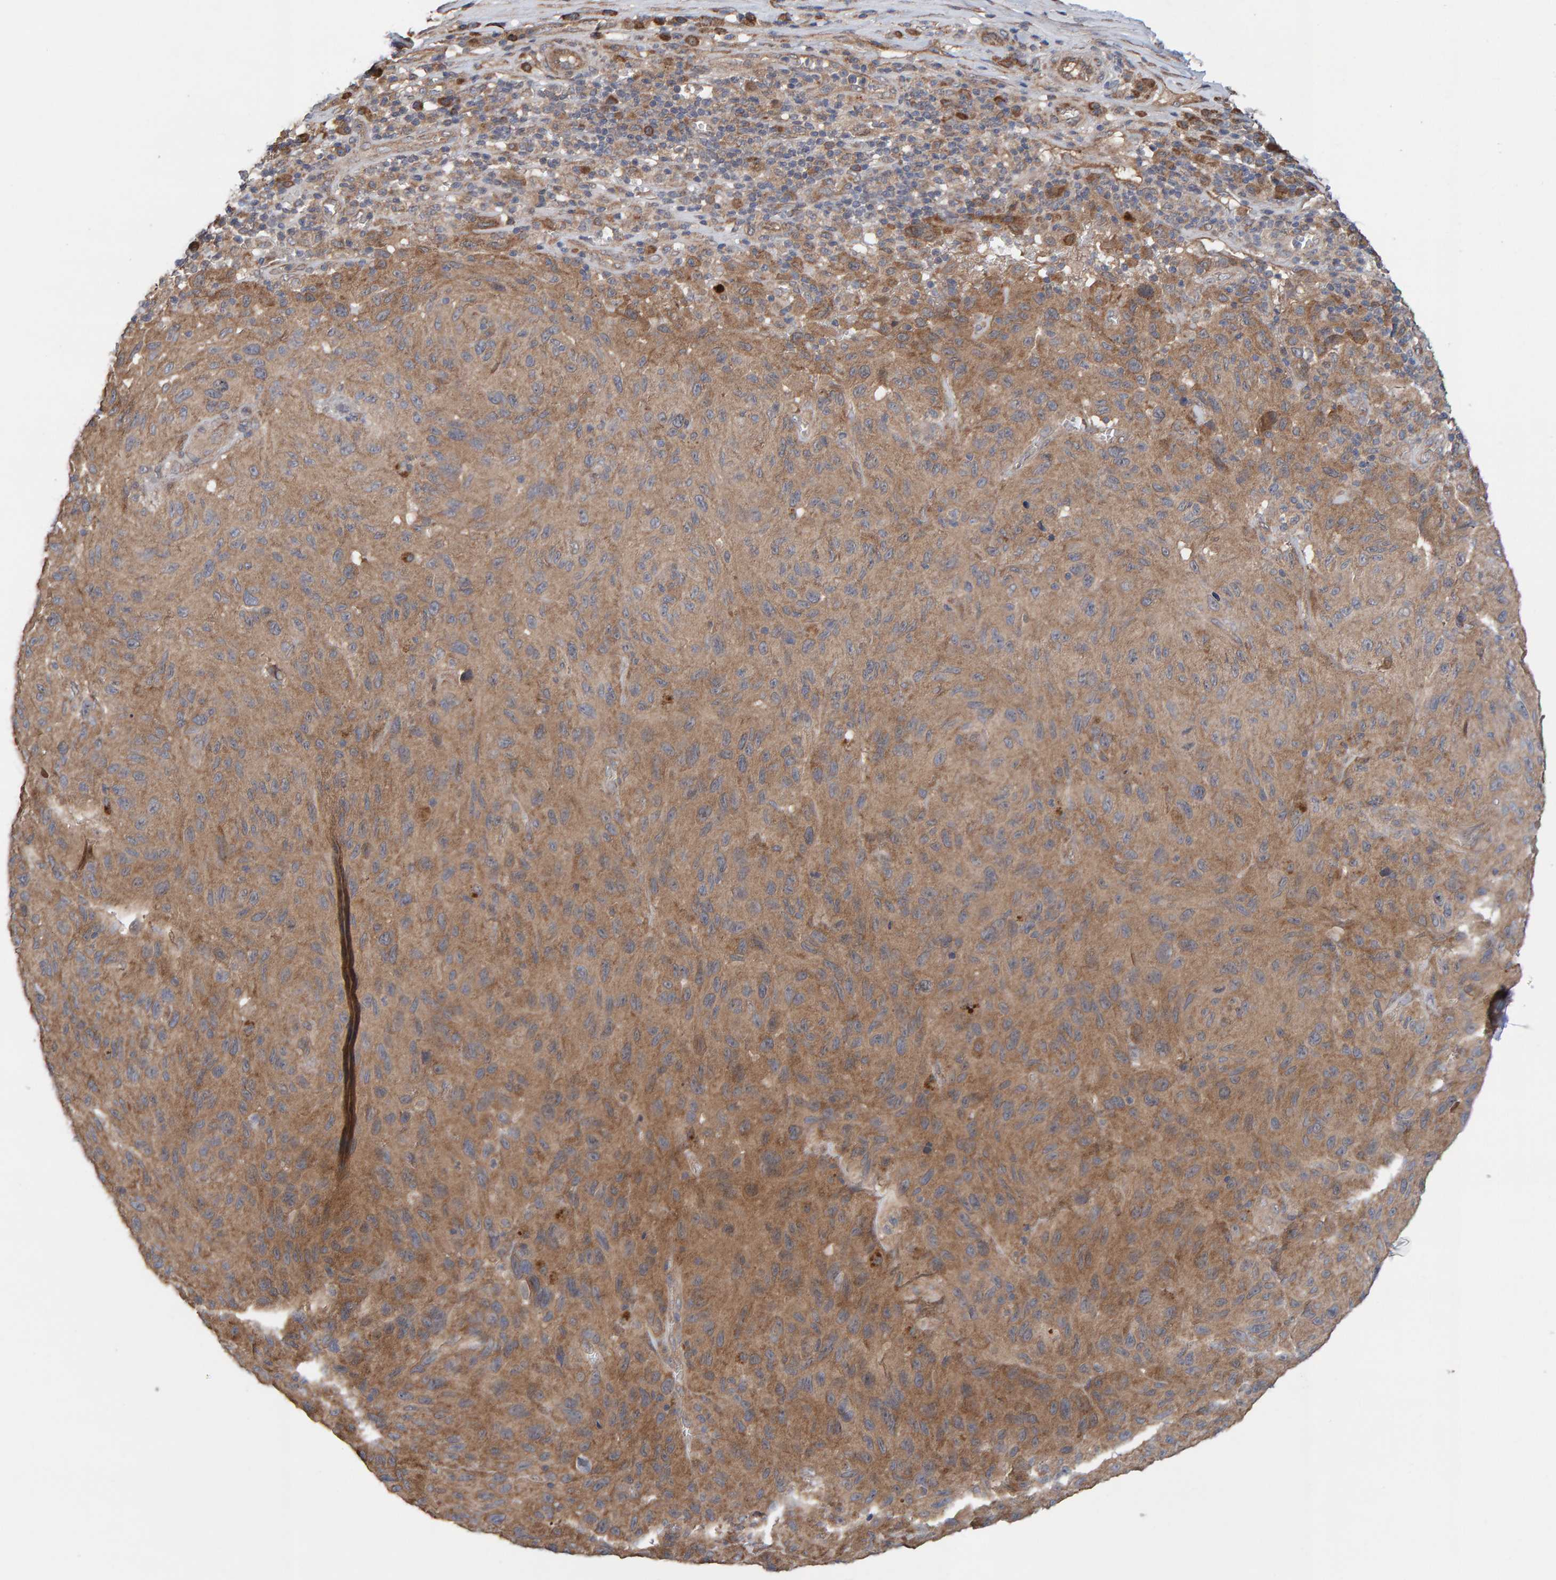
{"staining": {"intensity": "moderate", "quantity": ">75%", "location": "cytoplasmic/membranous"}, "tissue": "melanoma", "cell_type": "Tumor cells", "image_type": "cancer", "snomed": [{"axis": "morphology", "description": "Malignant melanoma, NOS"}, {"axis": "topography", "description": "Skin"}], "caption": "Immunohistochemical staining of human melanoma shows medium levels of moderate cytoplasmic/membranous positivity in about >75% of tumor cells.", "gene": "LRSAM1", "patient": {"sex": "male", "age": 66}}